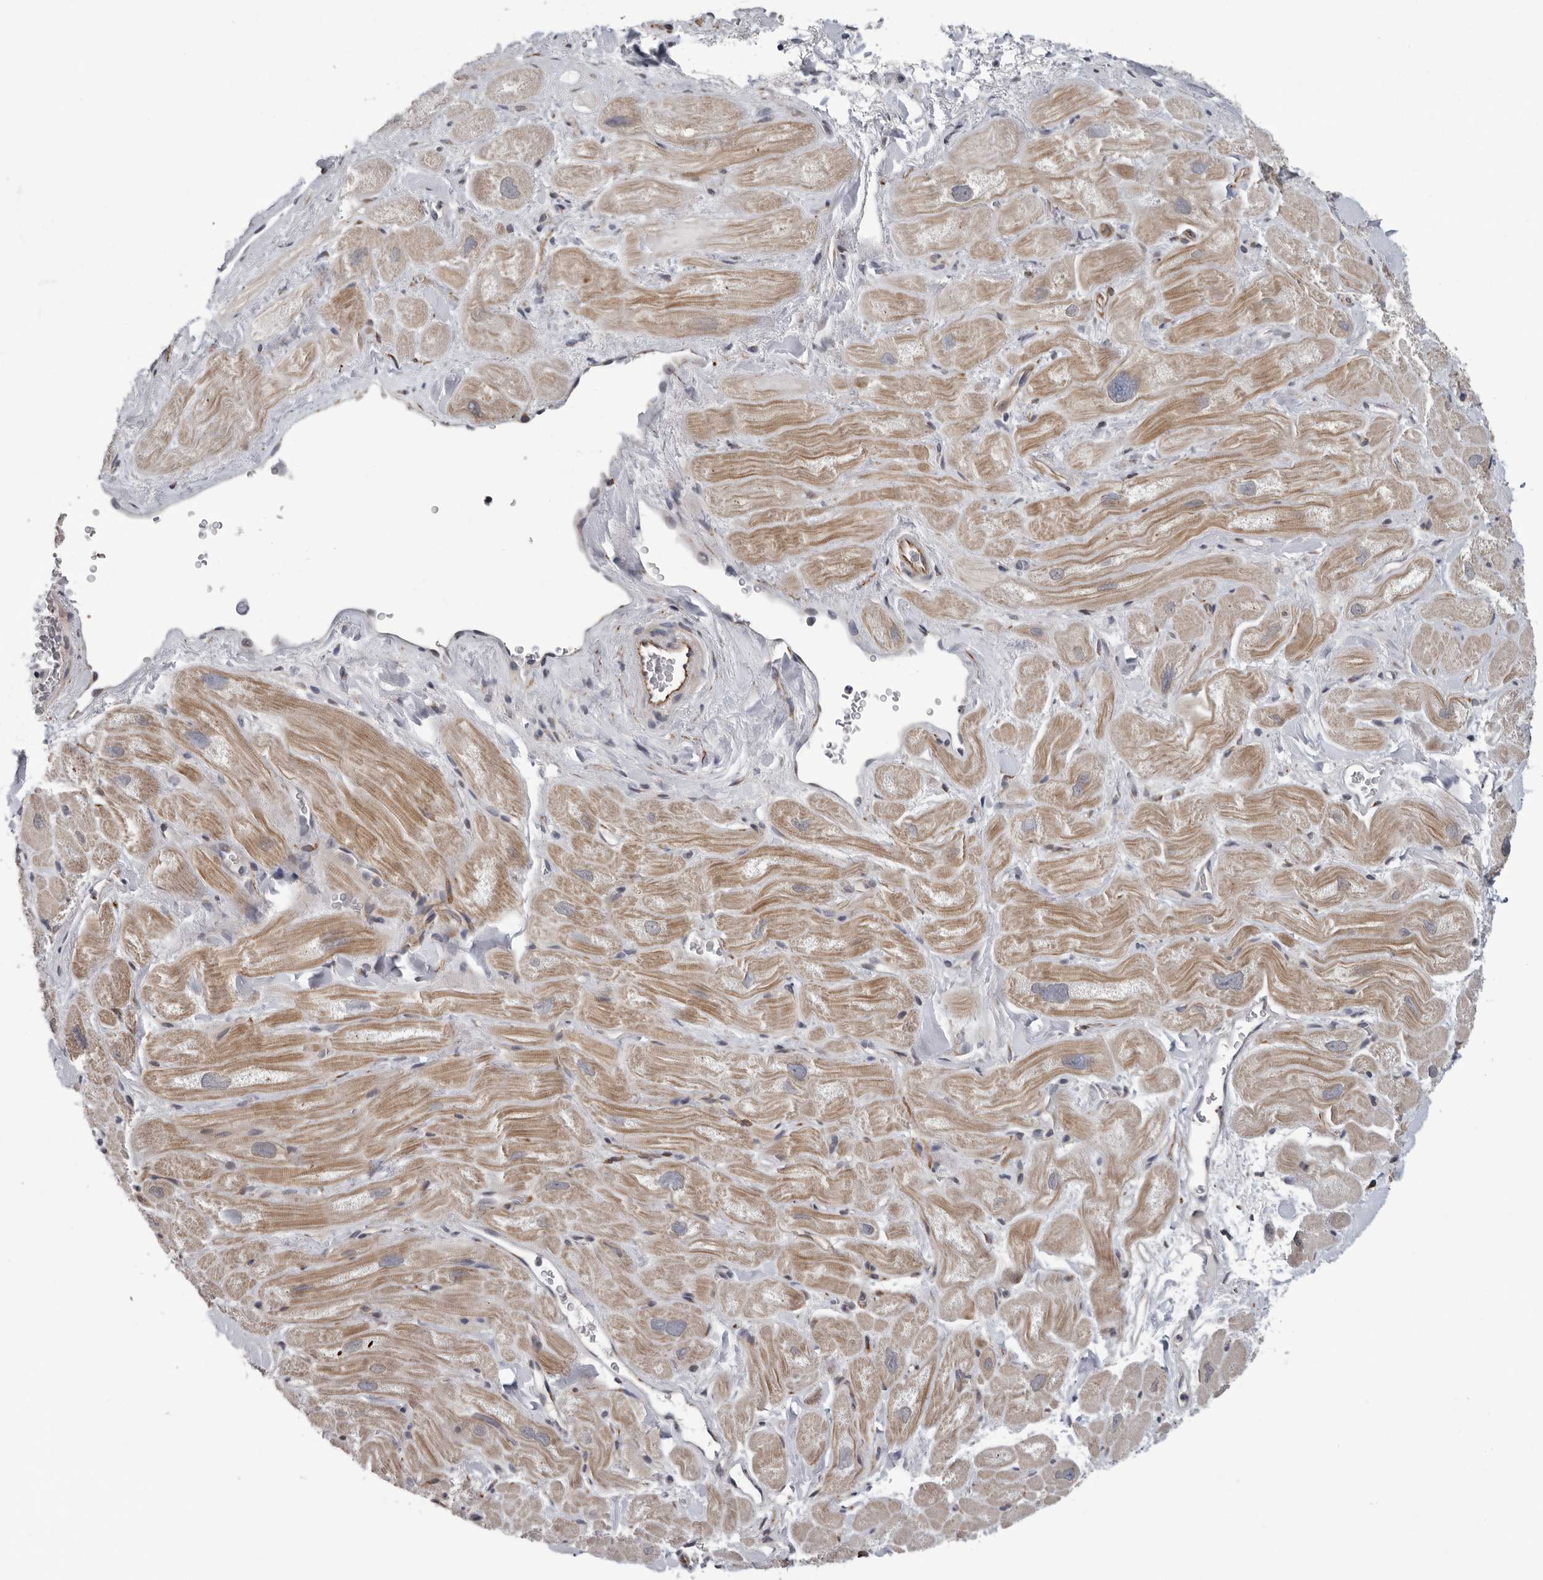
{"staining": {"intensity": "moderate", "quantity": "25%-75%", "location": "cytoplasmic/membranous"}, "tissue": "heart muscle", "cell_type": "Cardiomyocytes", "image_type": "normal", "snomed": [{"axis": "morphology", "description": "Normal tissue, NOS"}, {"axis": "topography", "description": "Heart"}], "caption": "A brown stain labels moderate cytoplasmic/membranous positivity of a protein in cardiomyocytes of benign heart muscle. (DAB (3,3'-diaminobenzidine) = brown stain, brightfield microscopy at high magnification).", "gene": "RALGPS2", "patient": {"sex": "male", "age": 49}}